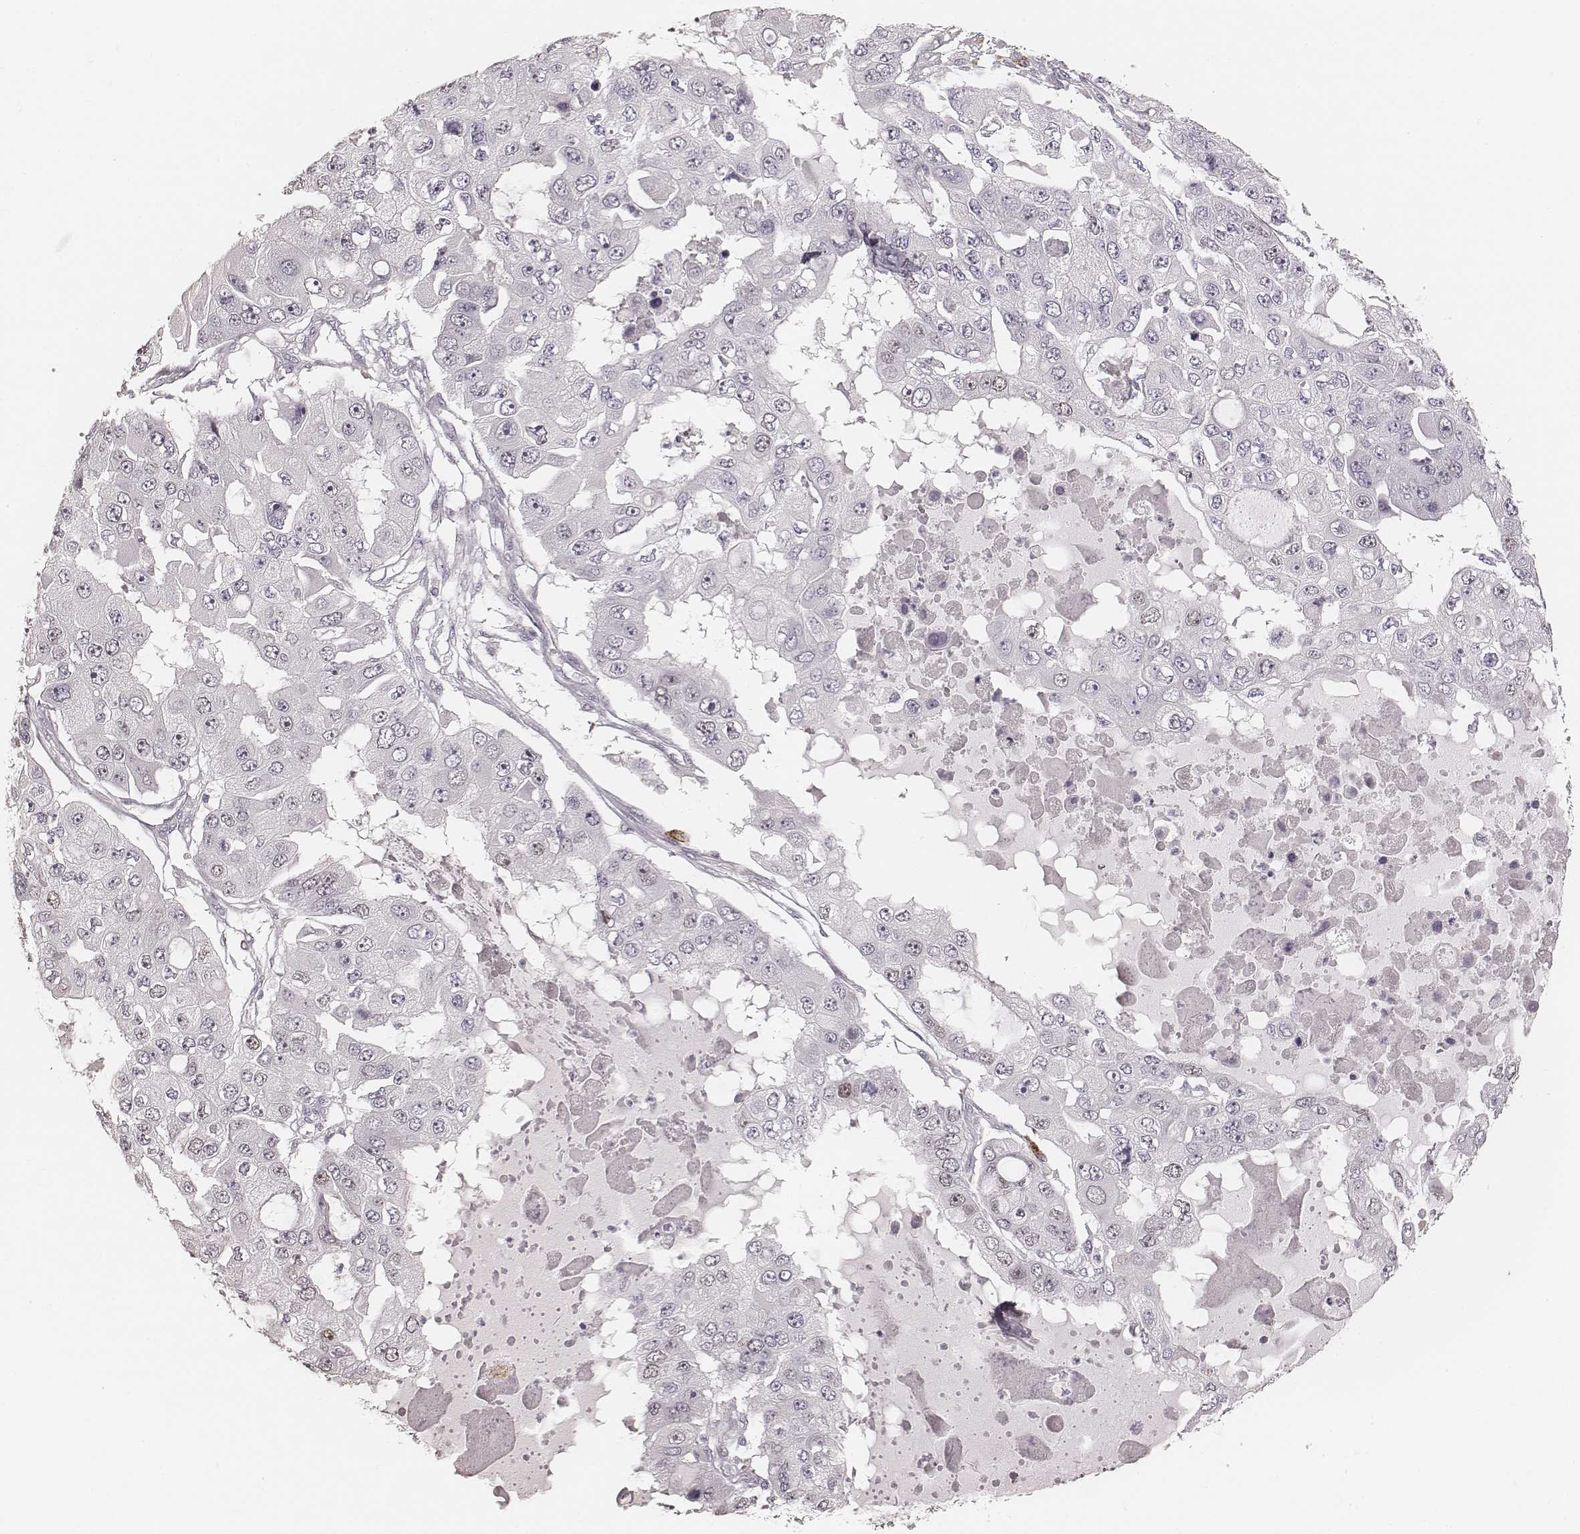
{"staining": {"intensity": "weak", "quantity": "<25%", "location": "nuclear"}, "tissue": "ovarian cancer", "cell_type": "Tumor cells", "image_type": "cancer", "snomed": [{"axis": "morphology", "description": "Cystadenocarcinoma, serous, NOS"}, {"axis": "topography", "description": "Ovary"}], "caption": "High power microscopy photomicrograph of an immunohistochemistry (IHC) histopathology image of ovarian cancer (serous cystadenocarcinoma), revealing no significant expression in tumor cells.", "gene": "TEX37", "patient": {"sex": "female", "age": 56}}